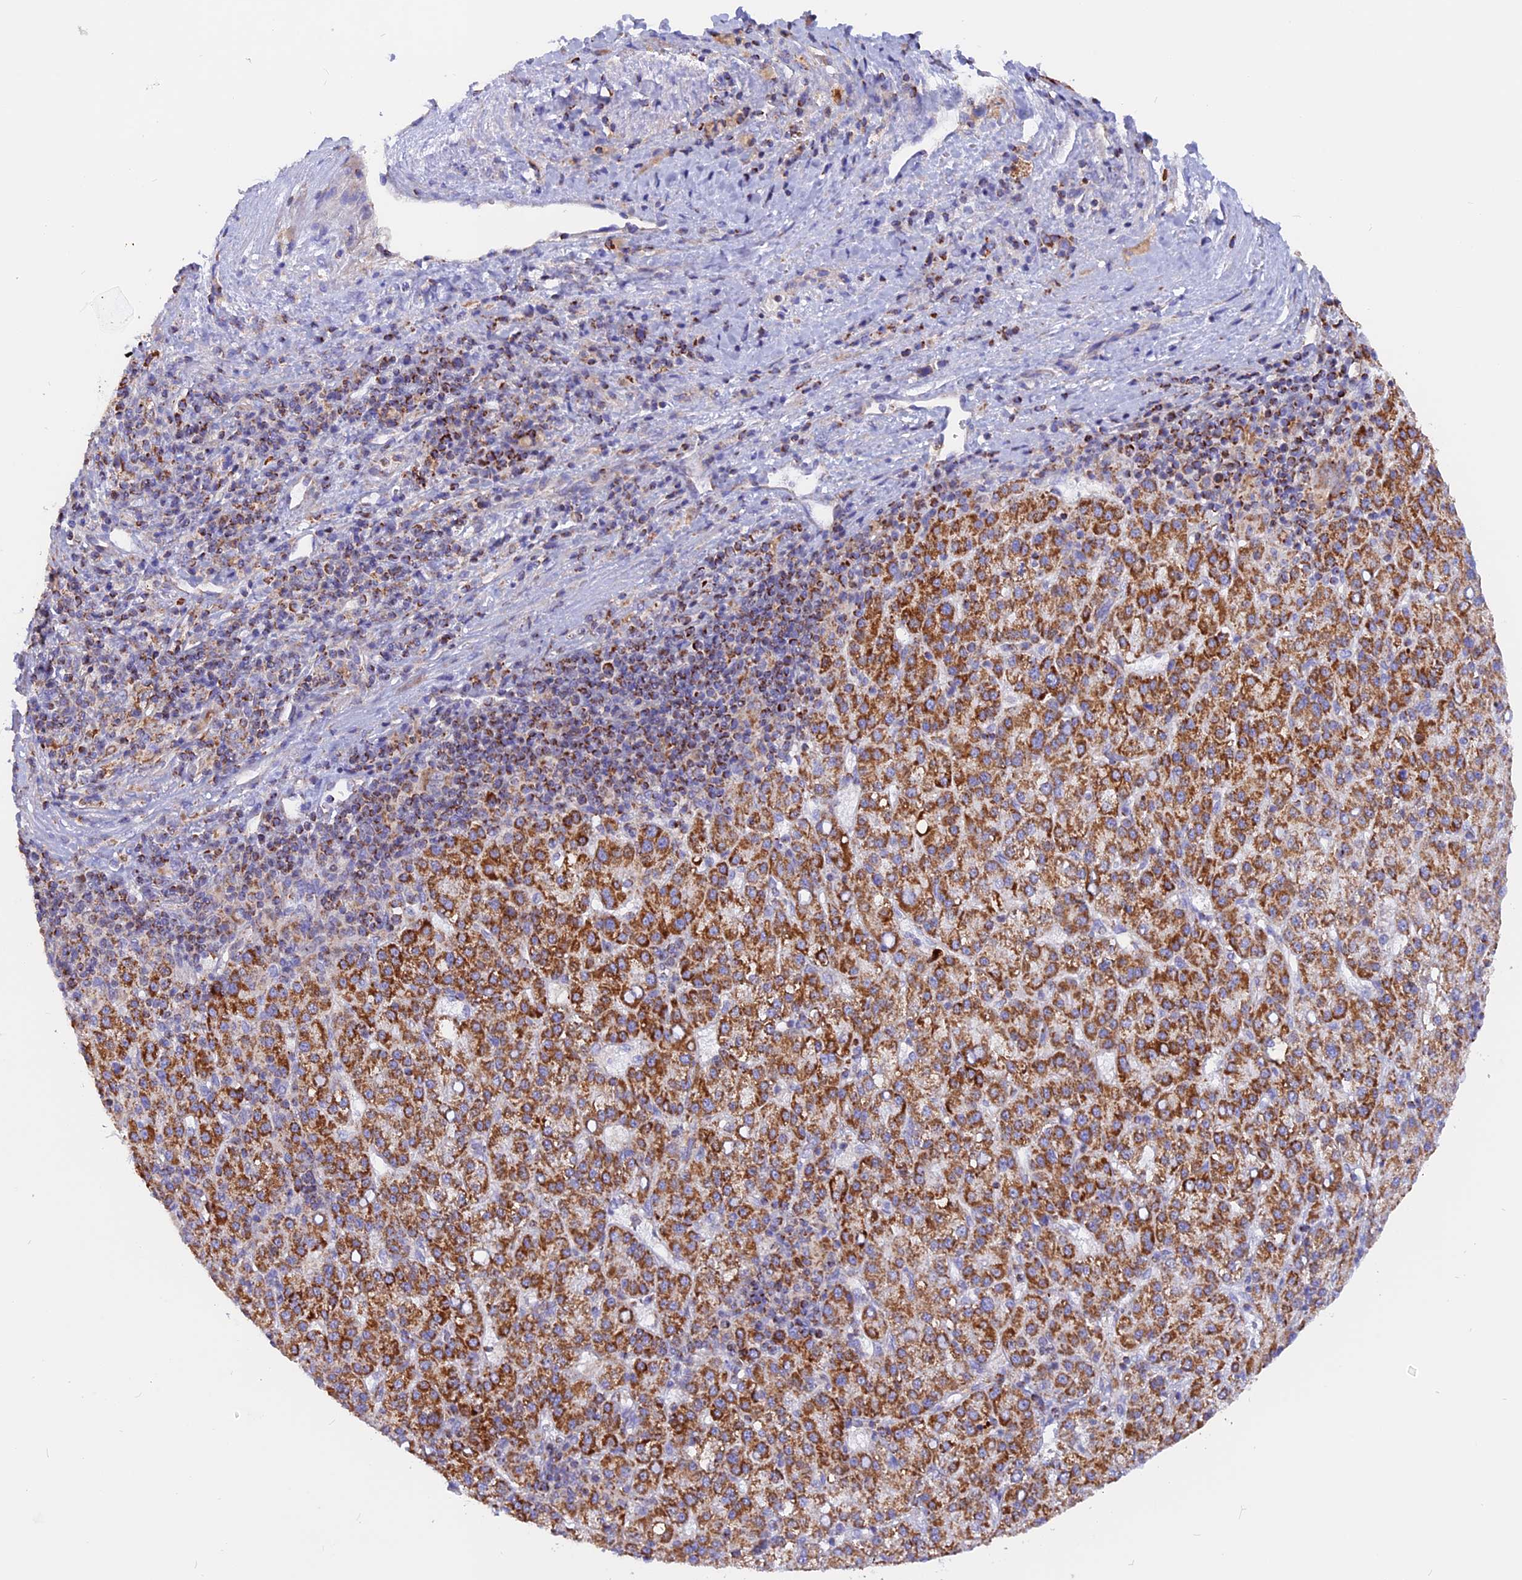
{"staining": {"intensity": "strong", "quantity": ">75%", "location": "cytoplasmic/membranous"}, "tissue": "liver cancer", "cell_type": "Tumor cells", "image_type": "cancer", "snomed": [{"axis": "morphology", "description": "Carcinoma, Hepatocellular, NOS"}, {"axis": "topography", "description": "Liver"}], "caption": "IHC image of neoplastic tissue: hepatocellular carcinoma (liver) stained using immunohistochemistry reveals high levels of strong protein expression localized specifically in the cytoplasmic/membranous of tumor cells, appearing as a cytoplasmic/membranous brown color.", "gene": "GCDH", "patient": {"sex": "female", "age": 58}}